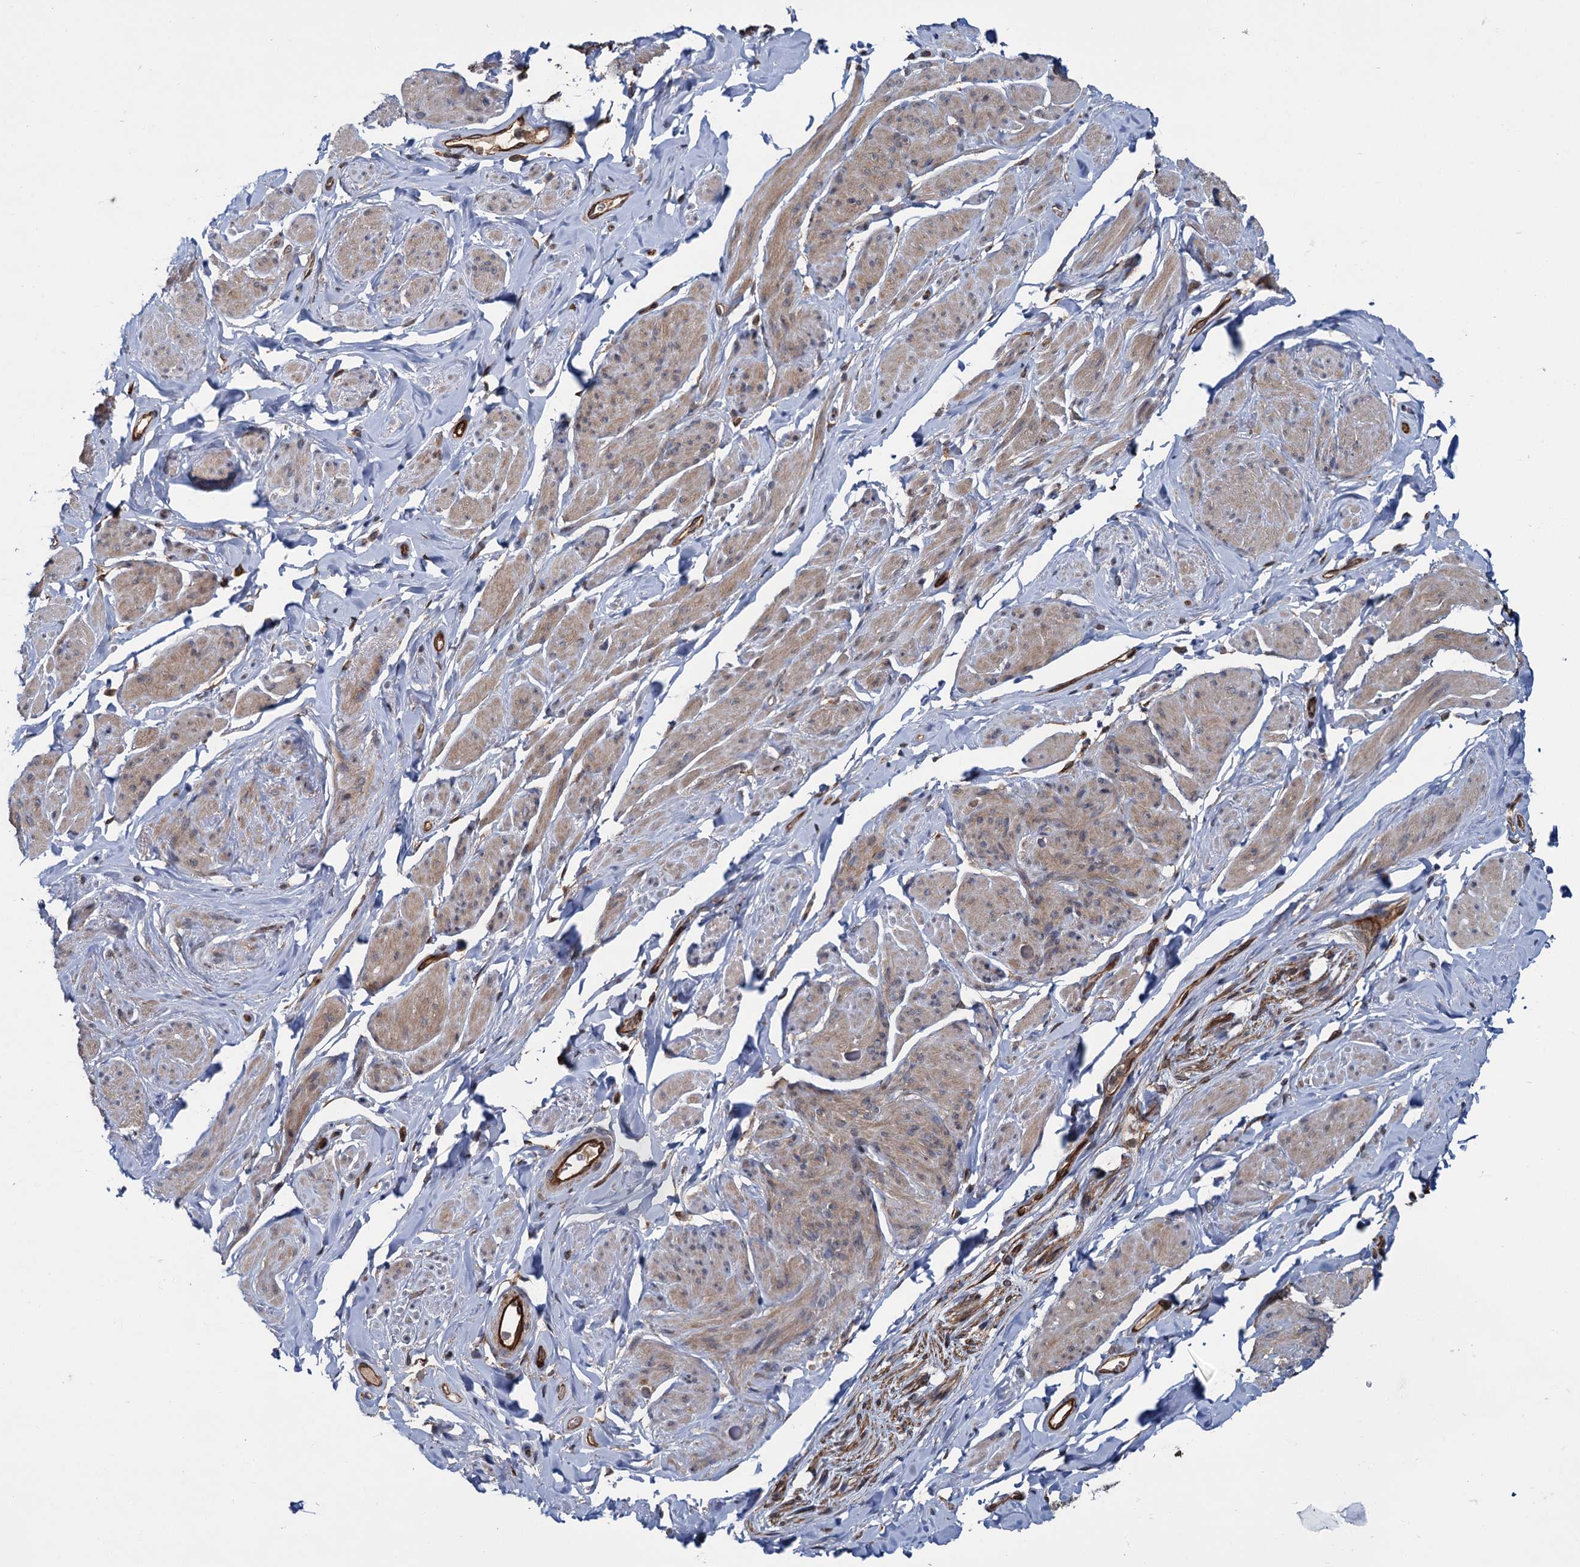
{"staining": {"intensity": "weak", "quantity": "25%-75%", "location": "cytoplasmic/membranous"}, "tissue": "smooth muscle", "cell_type": "Smooth muscle cells", "image_type": "normal", "snomed": [{"axis": "morphology", "description": "Normal tissue, NOS"}, {"axis": "topography", "description": "Smooth muscle"}, {"axis": "topography", "description": "Peripheral nerve tissue"}], "caption": "Protein analysis of normal smooth muscle exhibits weak cytoplasmic/membranous expression in about 25%-75% of smooth muscle cells. Using DAB (brown) and hematoxylin (blue) stains, captured at high magnification using brightfield microscopy.", "gene": "ZFYVE19", "patient": {"sex": "male", "age": 69}}